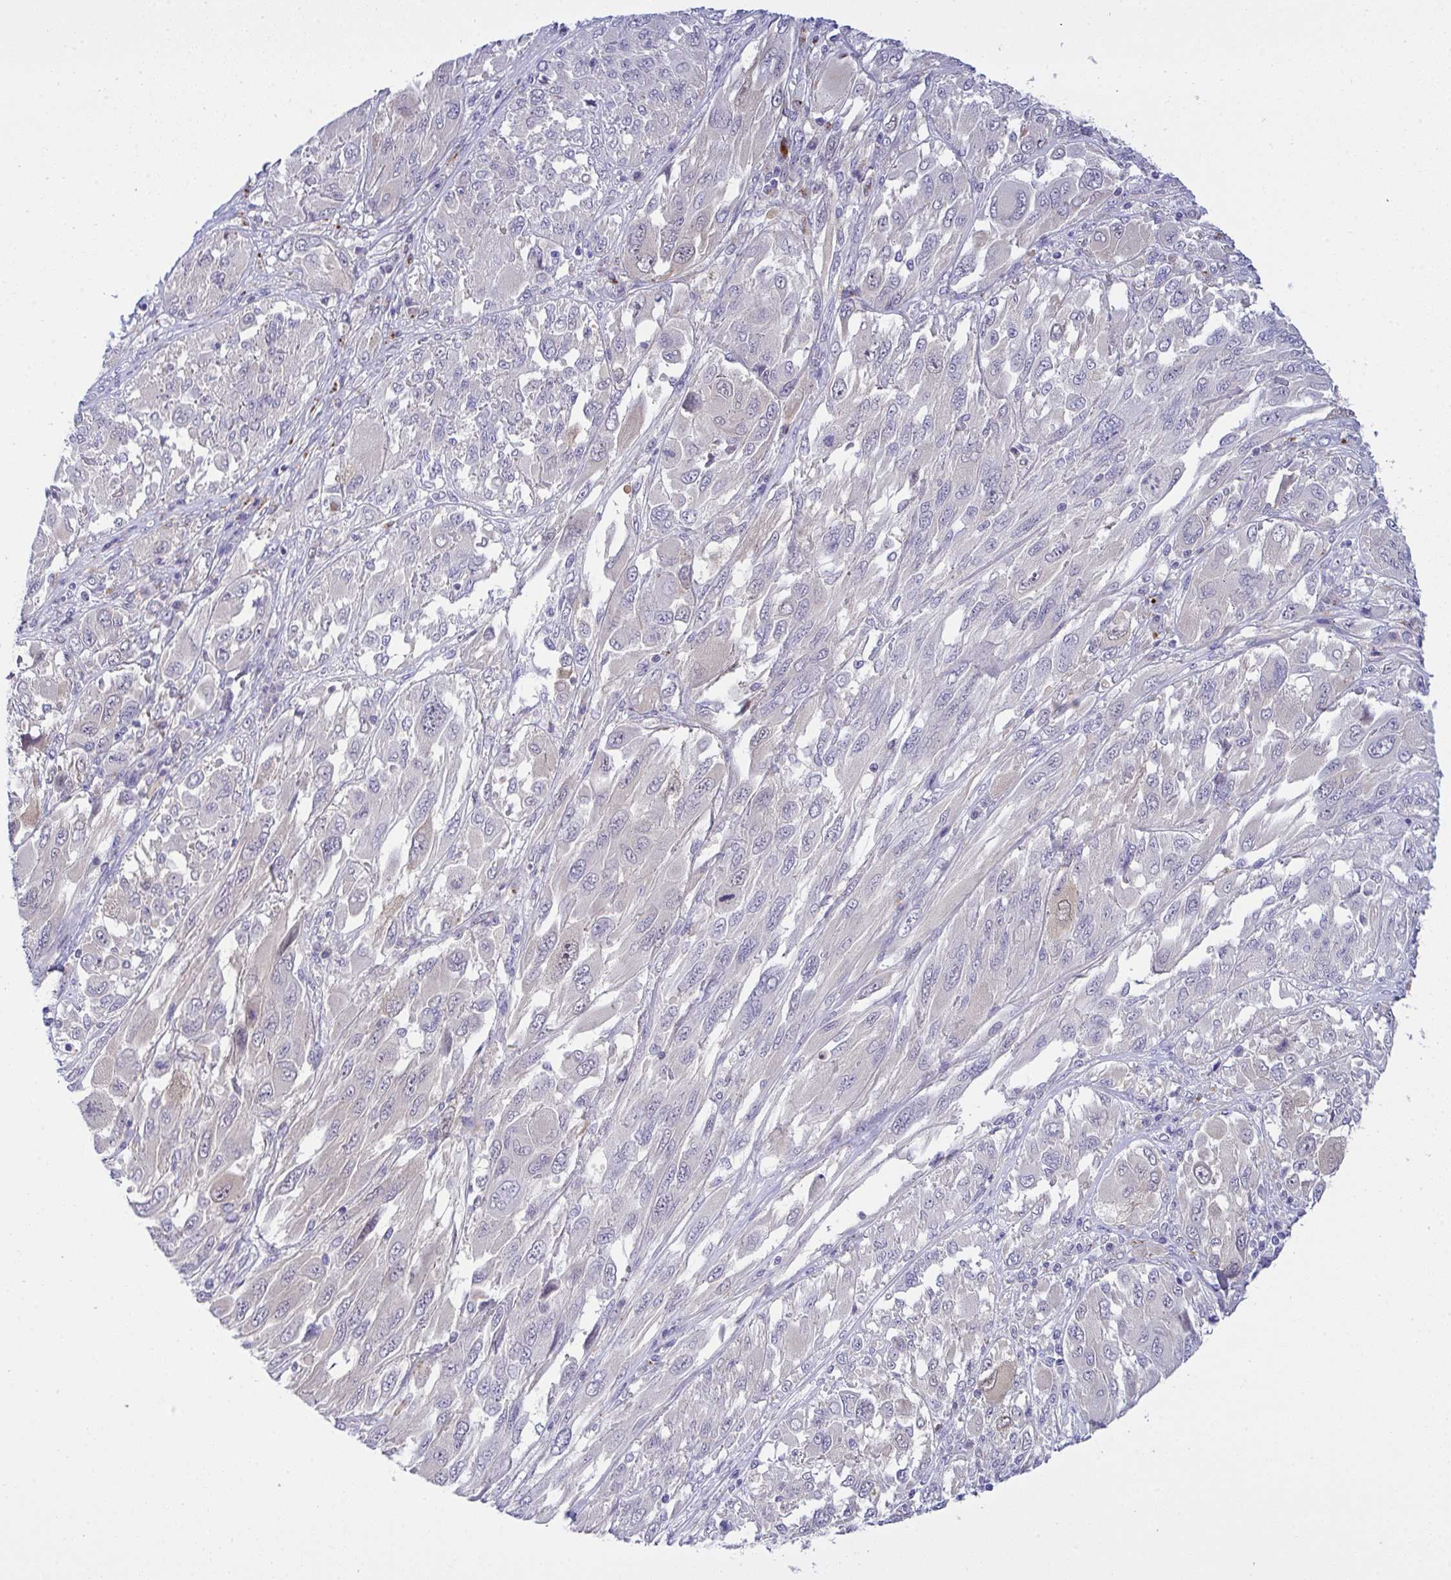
{"staining": {"intensity": "negative", "quantity": "none", "location": "none"}, "tissue": "melanoma", "cell_type": "Tumor cells", "image_type": "cancer", "snomed": [{"axis": "morphology", "description": "Malignant melanoma, NOS"}, {"axis": "topography", "description": "Skin"}], "caption": "Tumor cells are negative for brown protein staining in malignant melanoma.", "gene": "HOXD12", "patient": {"sex": "female", "age": 91}}